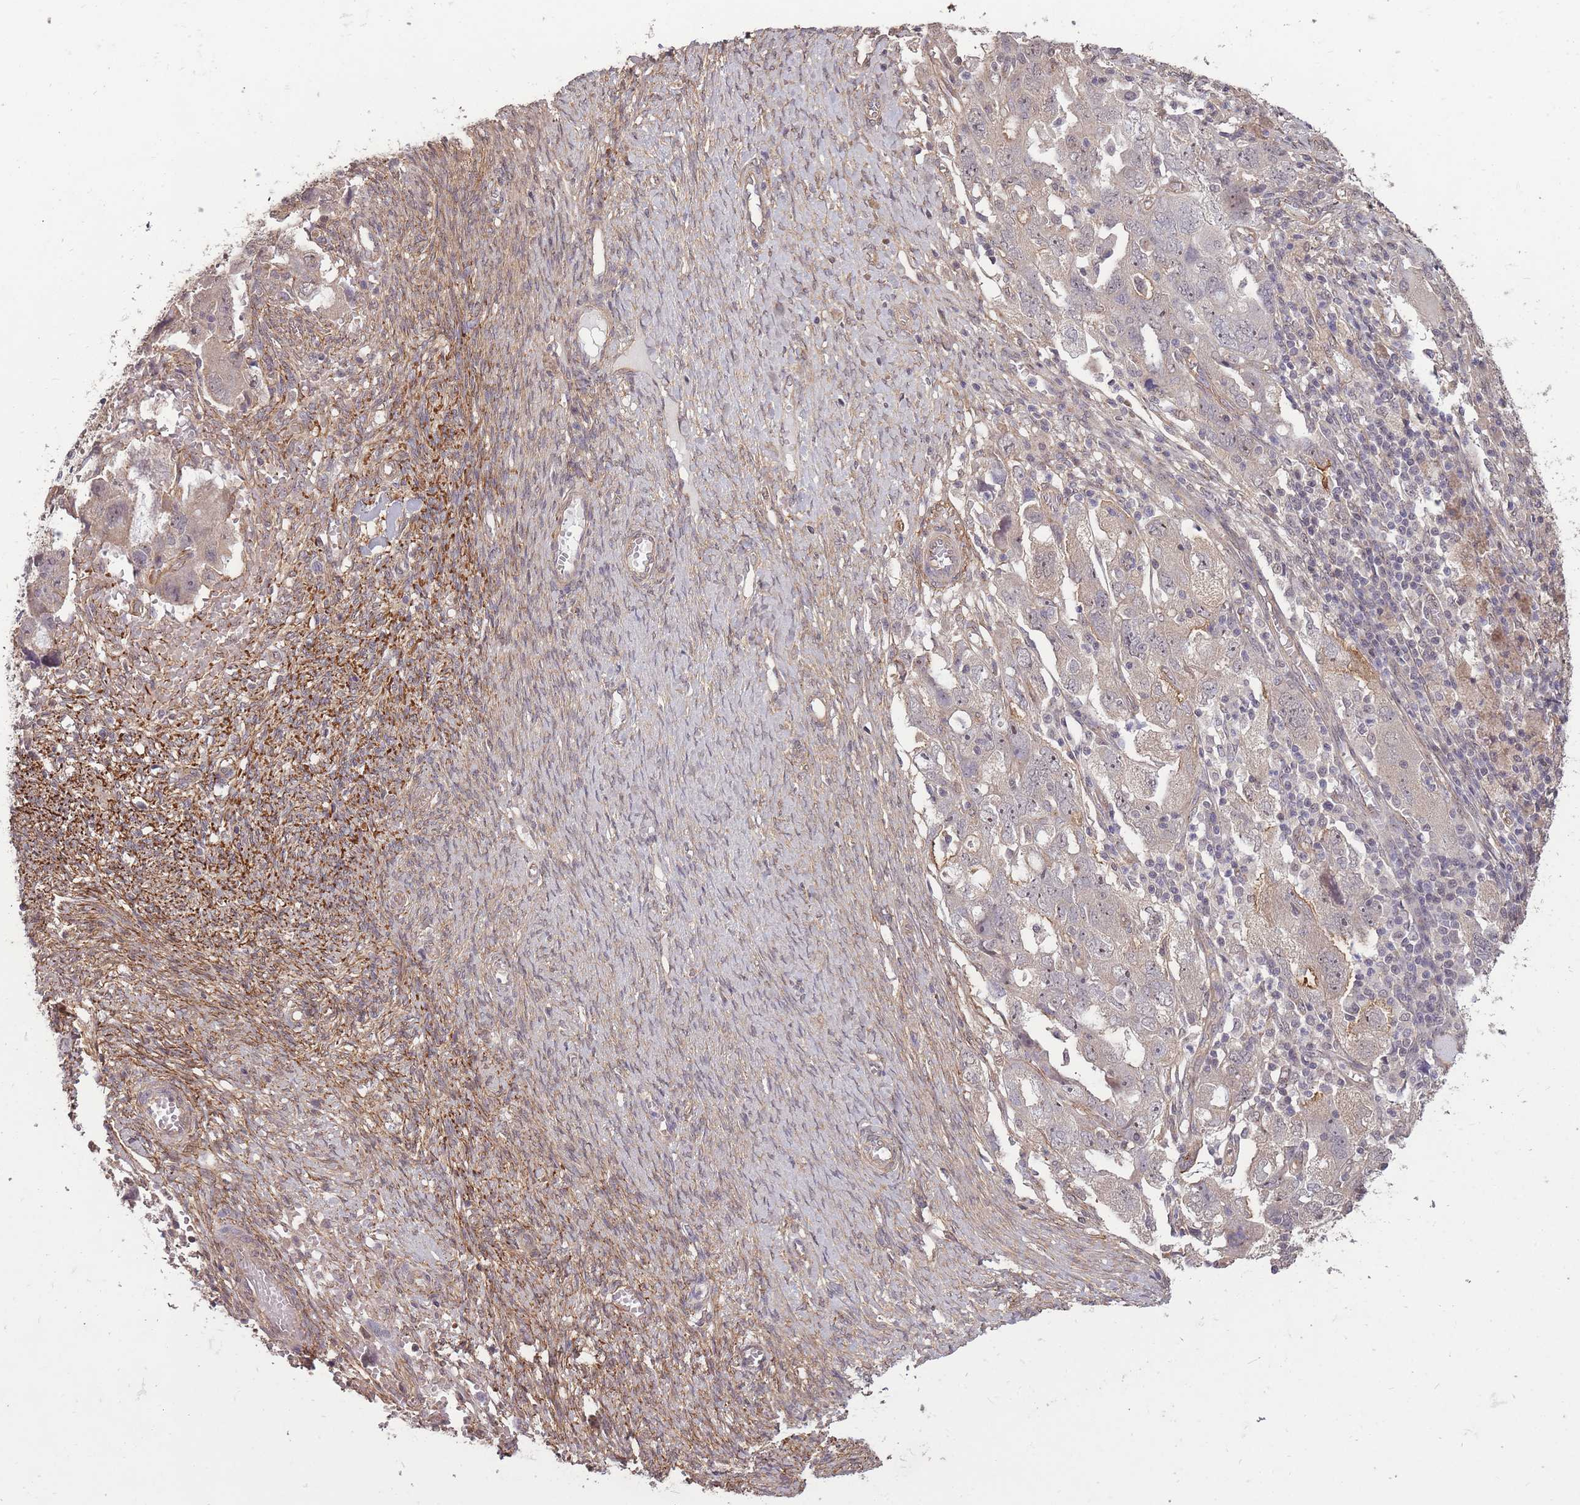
{"staining": {"intensity": "negative", "quantity": "none", "location": "none"}, "tissue": "ovarian cancer", "cell_type": "Tumor cells", "image_type": "cancer", "snomed": [{"axis": "morphology", "description": "Carcinoma, NOS"}, {"axis": "morphology", "description": "Cystadenocarcinoma, serous, NOS"}, {"axis": "topography", "description": "Ovary"}], "caption": "Photomicrograph shows no protein positivity in tumor cells of ovarian cancer tissue.", "gene": "DYNC1LI2", "patient": {"sex": "female", "age": 69}}